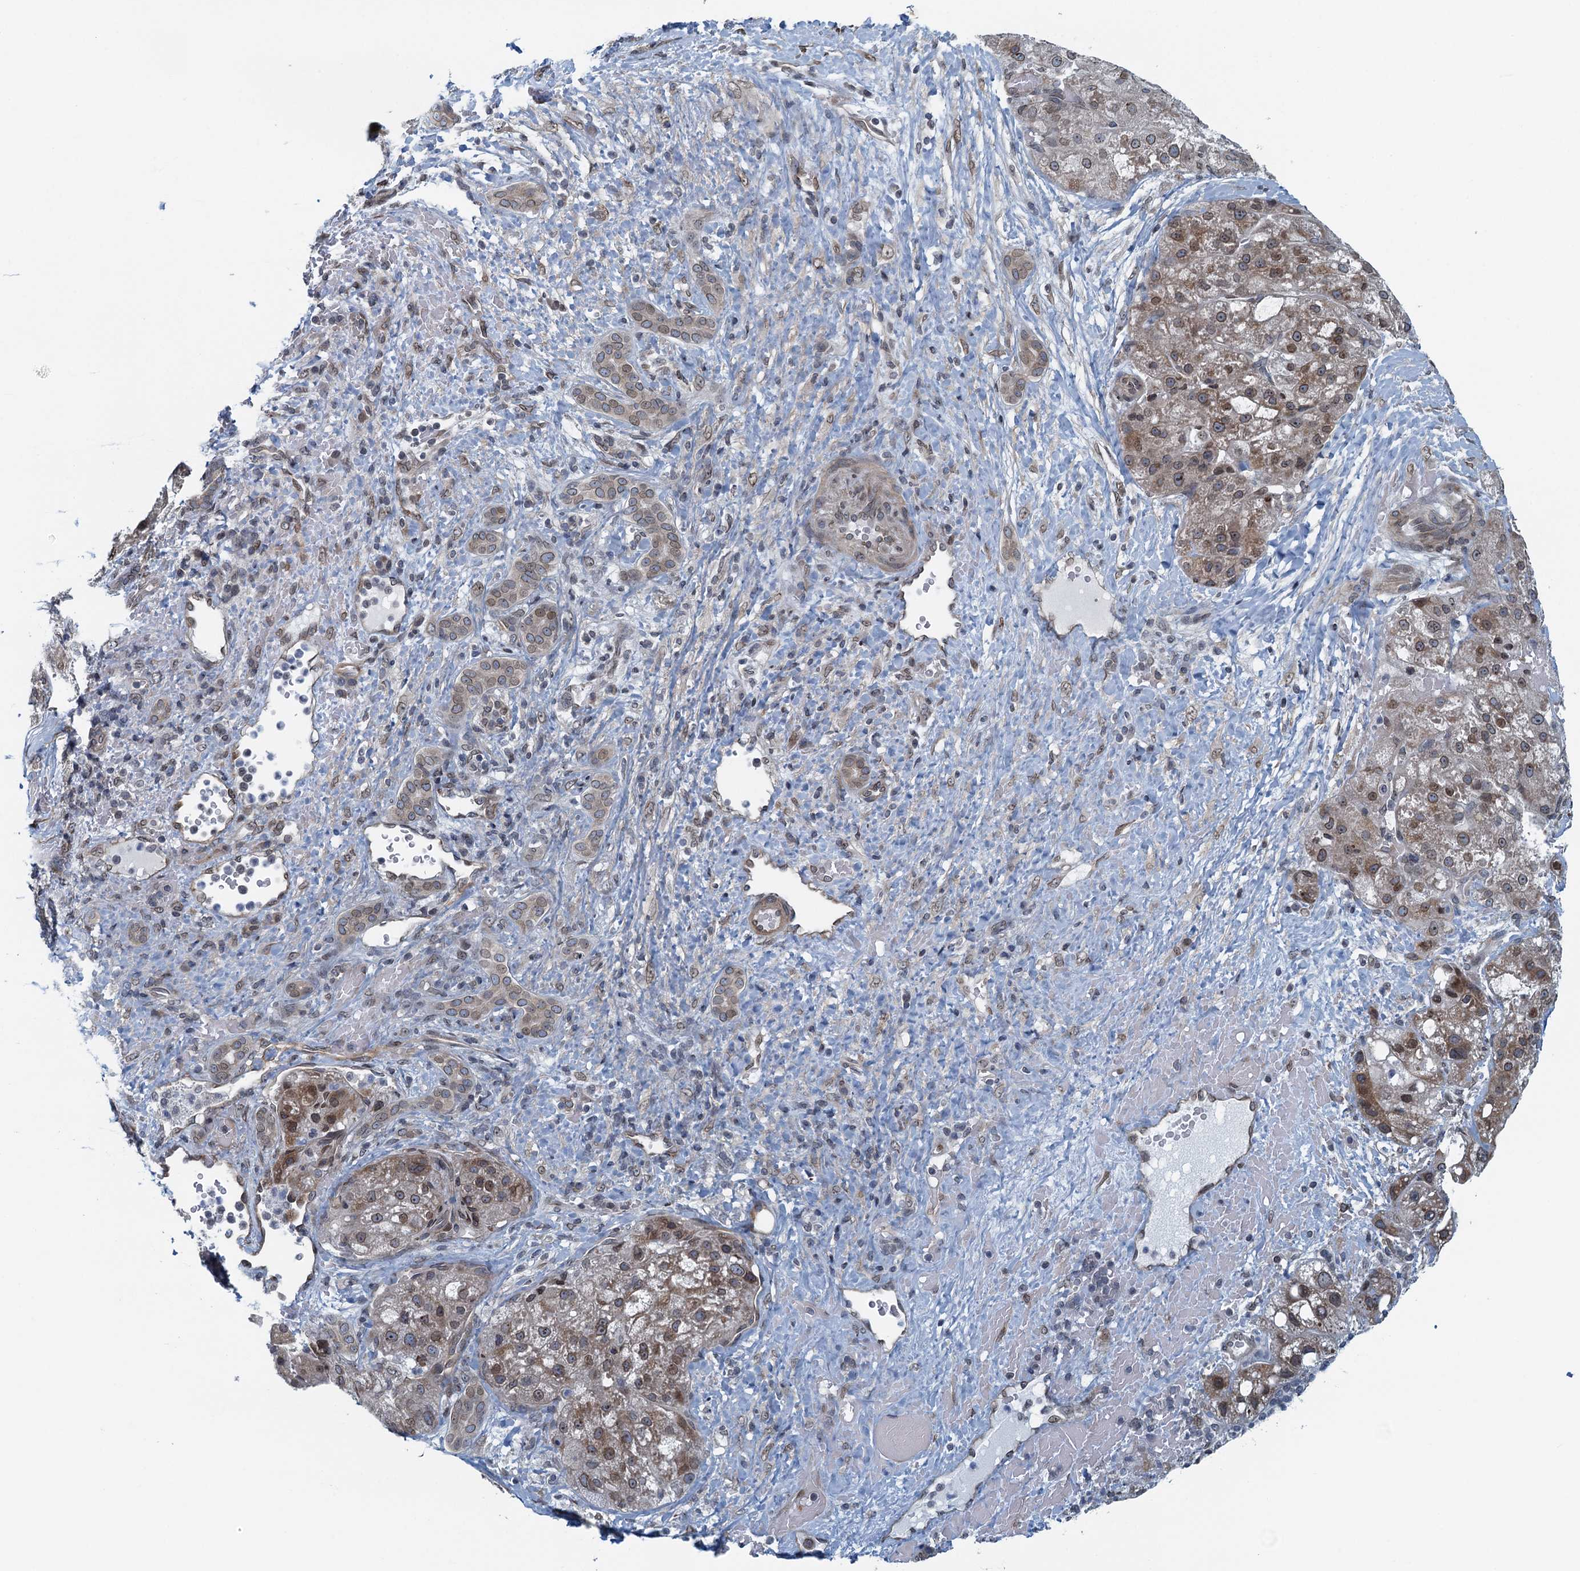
{"staining": {"intensity": "weak", "quantity": "<25%", "location": "cytoplasmic/membranous,nuclear"}, "tissue": "liver cancer", "cell_type": "Tumor cells", "image_type": "cancer", "snomed": [{"axis": "morphology", "description": "Normal tissue, NOS"}, {"axis": "morphology", "description": "Carcinoma, Hepatocellular, NOS"}, {"axis": "topography", "description": "Liver"}], "caption": "Liver cancer (hepatocellular carcinoma) was stained to show a protein in brown. There is no significant staining in tumor cells.", "gene": "CCDC34", "patient": {"sex": "male", "age": 57}}